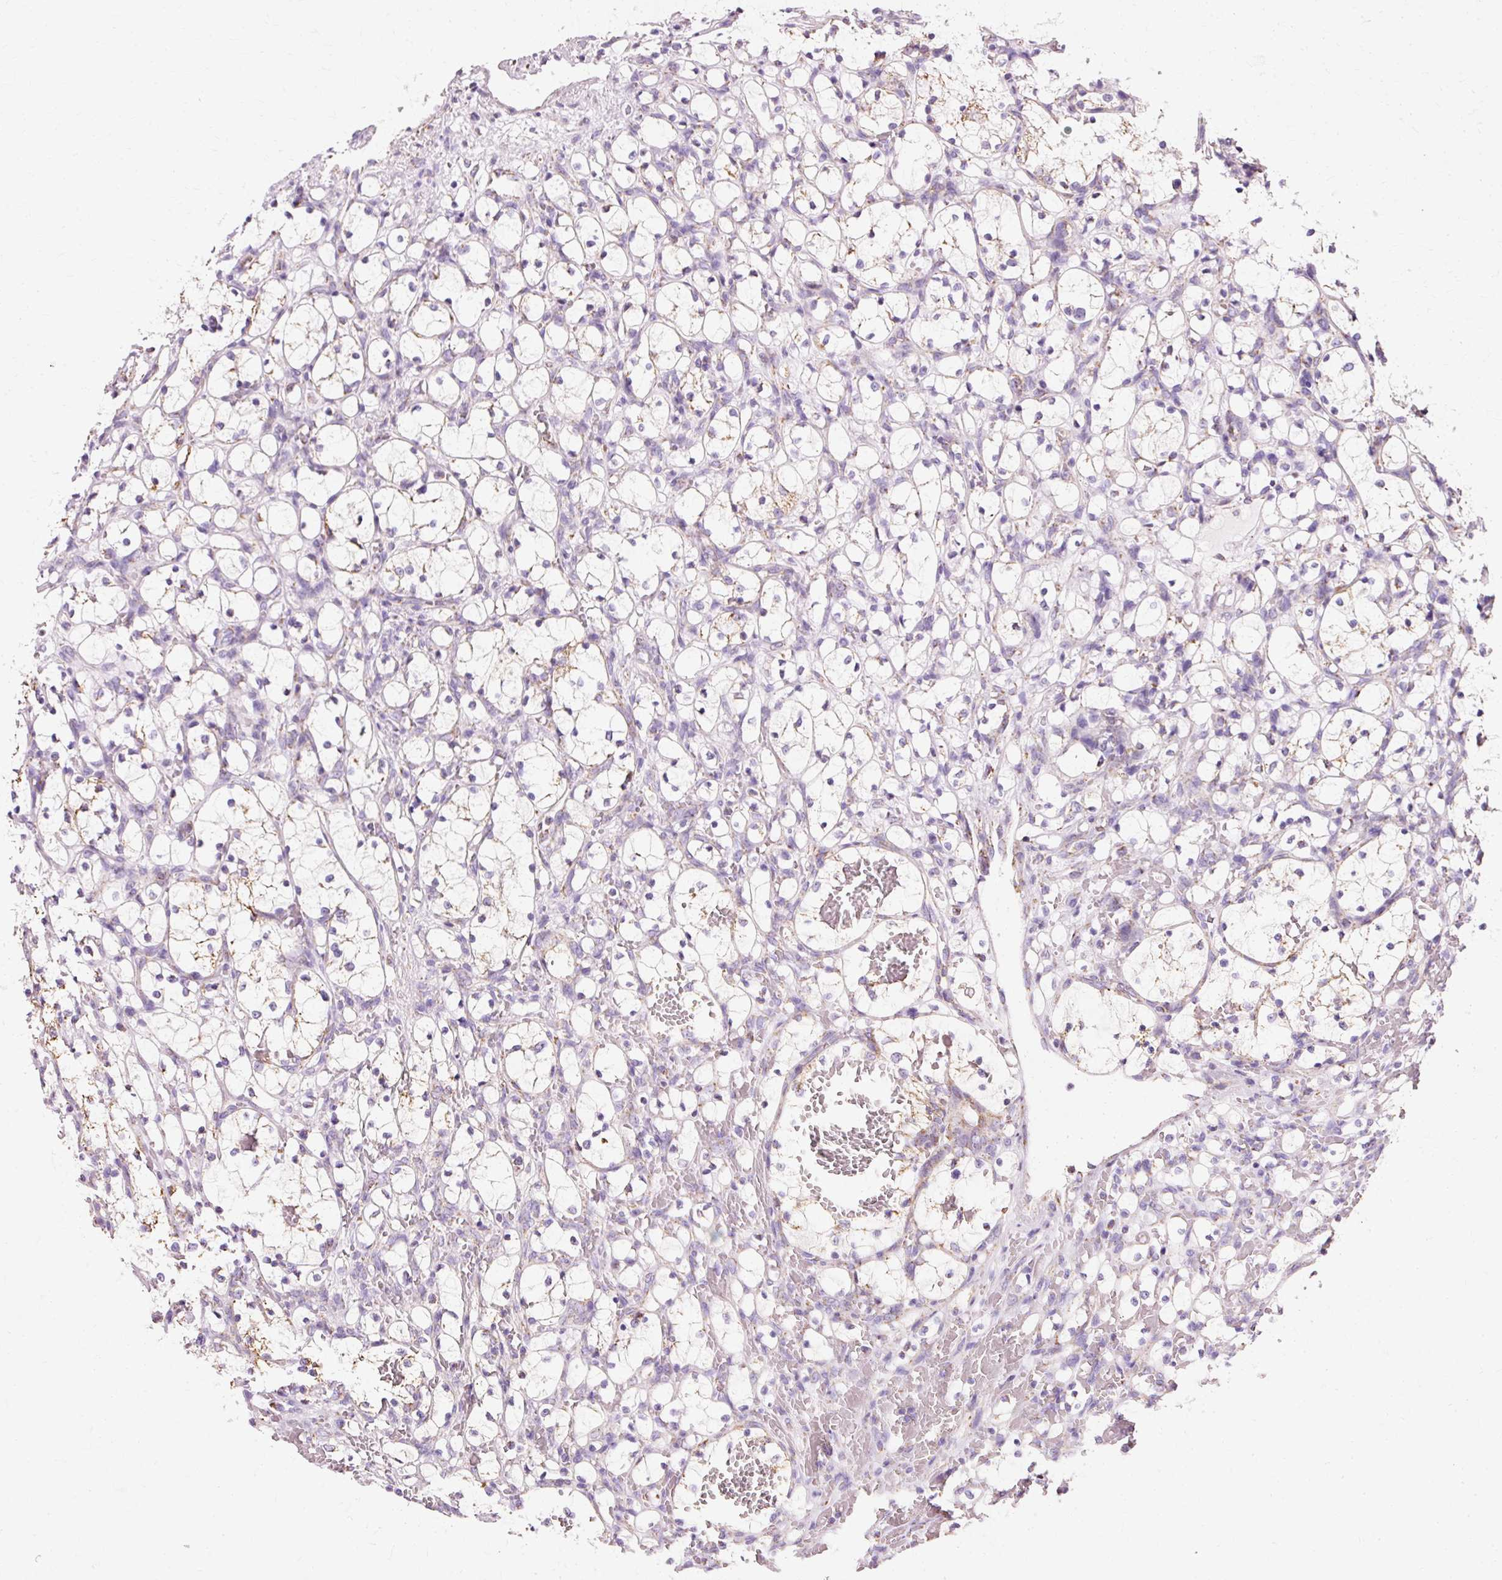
{"staining": {"intensity": "negative", "quantity": "none", "location": "none"}, "tissue": "renal cancer", "cell_type": "Tumor cells", "image_type": "cancer", "snomed": [{"axis": "morphology", "description": "Adenocarcinoma, NOS"}, {"axis": "topography", "description": "Kidney"}], "caption": "Renal adenocarcinoma stained for a protein using immunohistochemistry reveals no expression tumor cells.", "gene": "ATP5PO", "patient": {"sex": "female", "age": 69}}